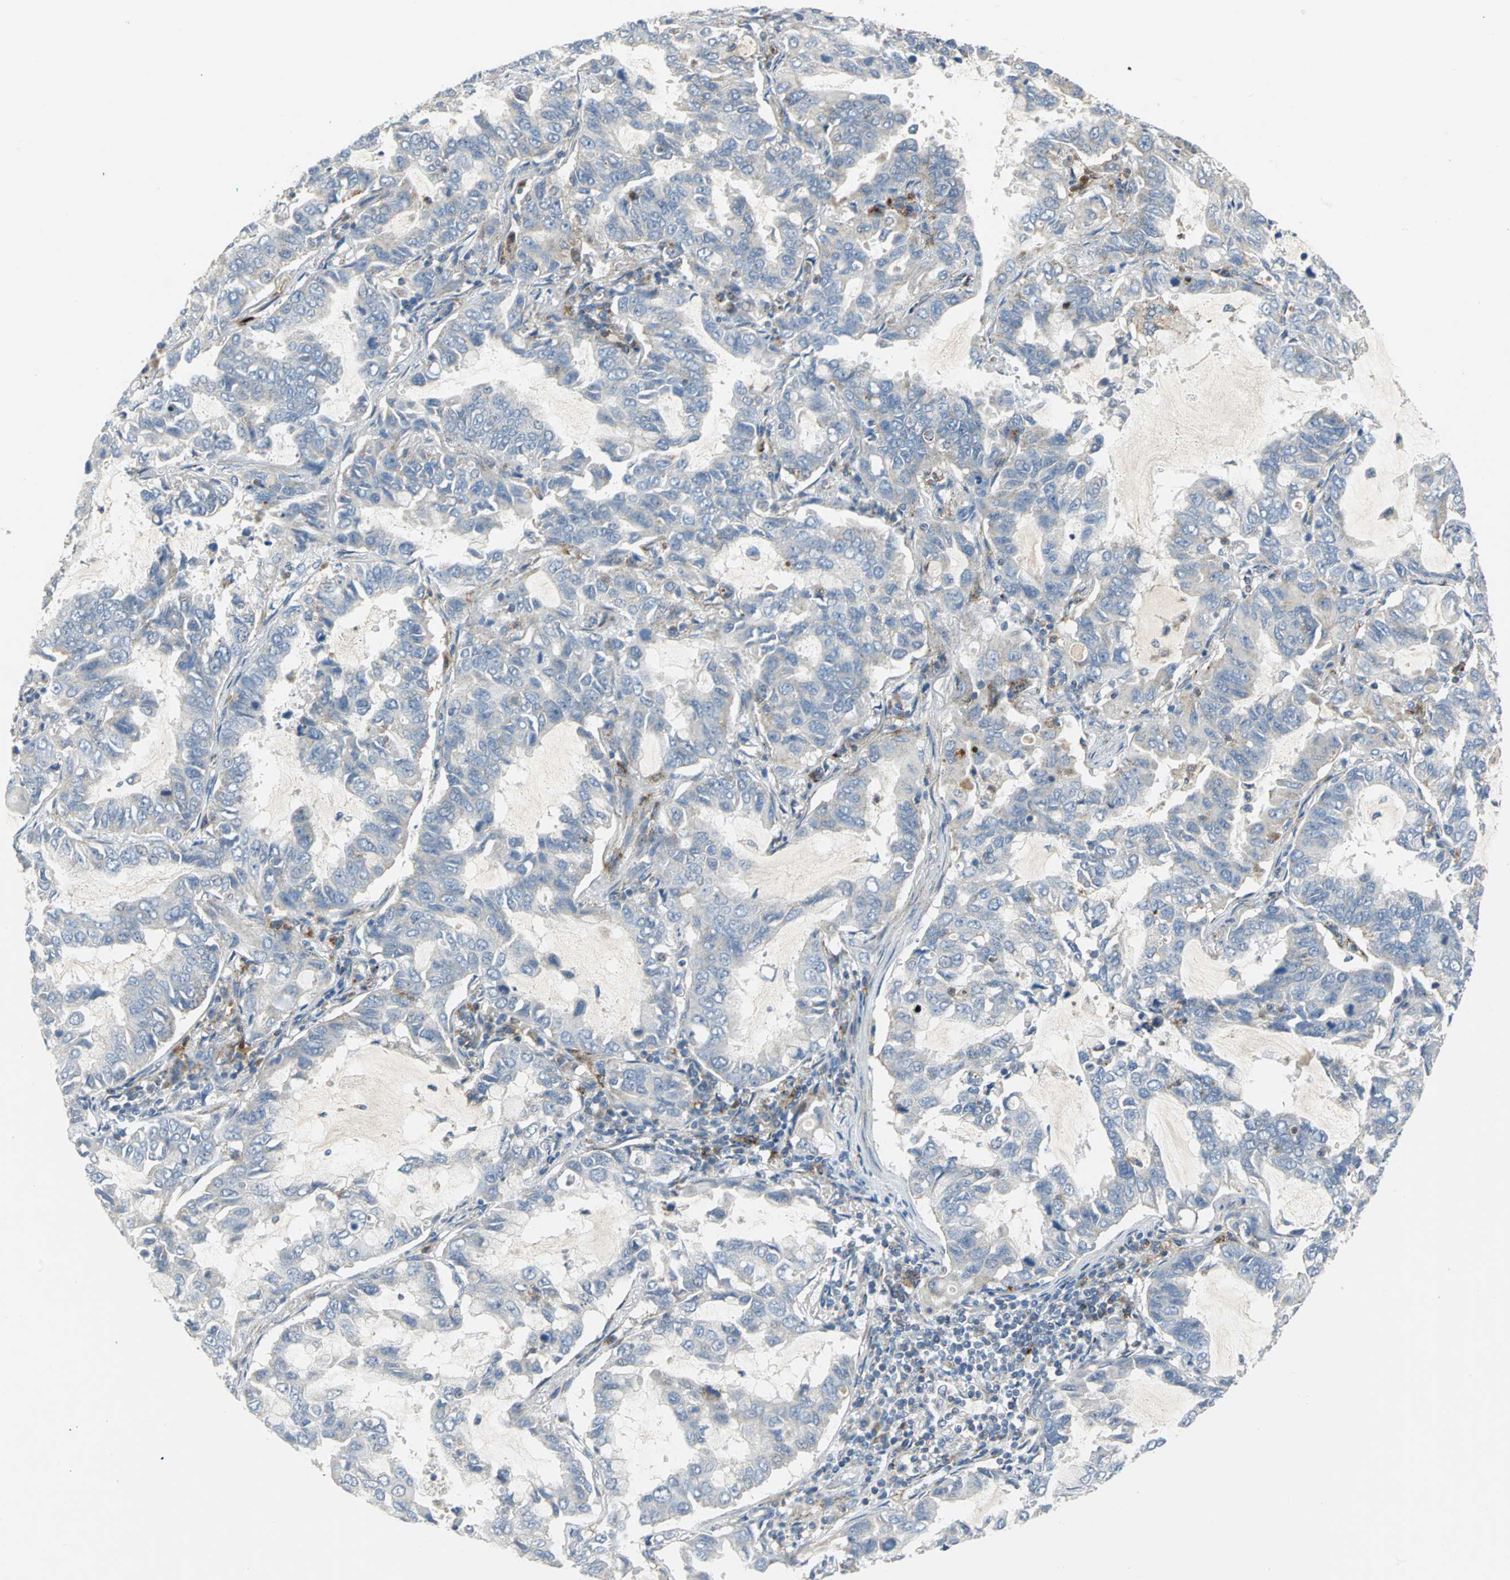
{"staining": {"intensity": "weak", "quantity": "25%-75%", "location": "cytoplasmic/membranous"}, "tissue": "lung cancer", "cell_type": "Tumor cells", "image_type": "cancer", "snomed": [{"axis": "morphology", "description": "Adenocarcinoma, NOS"}, {"axis": "topography", "description": "Lung"}], "caption": "Lung cancer (adenocarcinoma) stained with a protein marker exhibits weak staining in tumor cells.", "gene": "SPPL2B", "patient": {"sex": "male", "age": 64}}